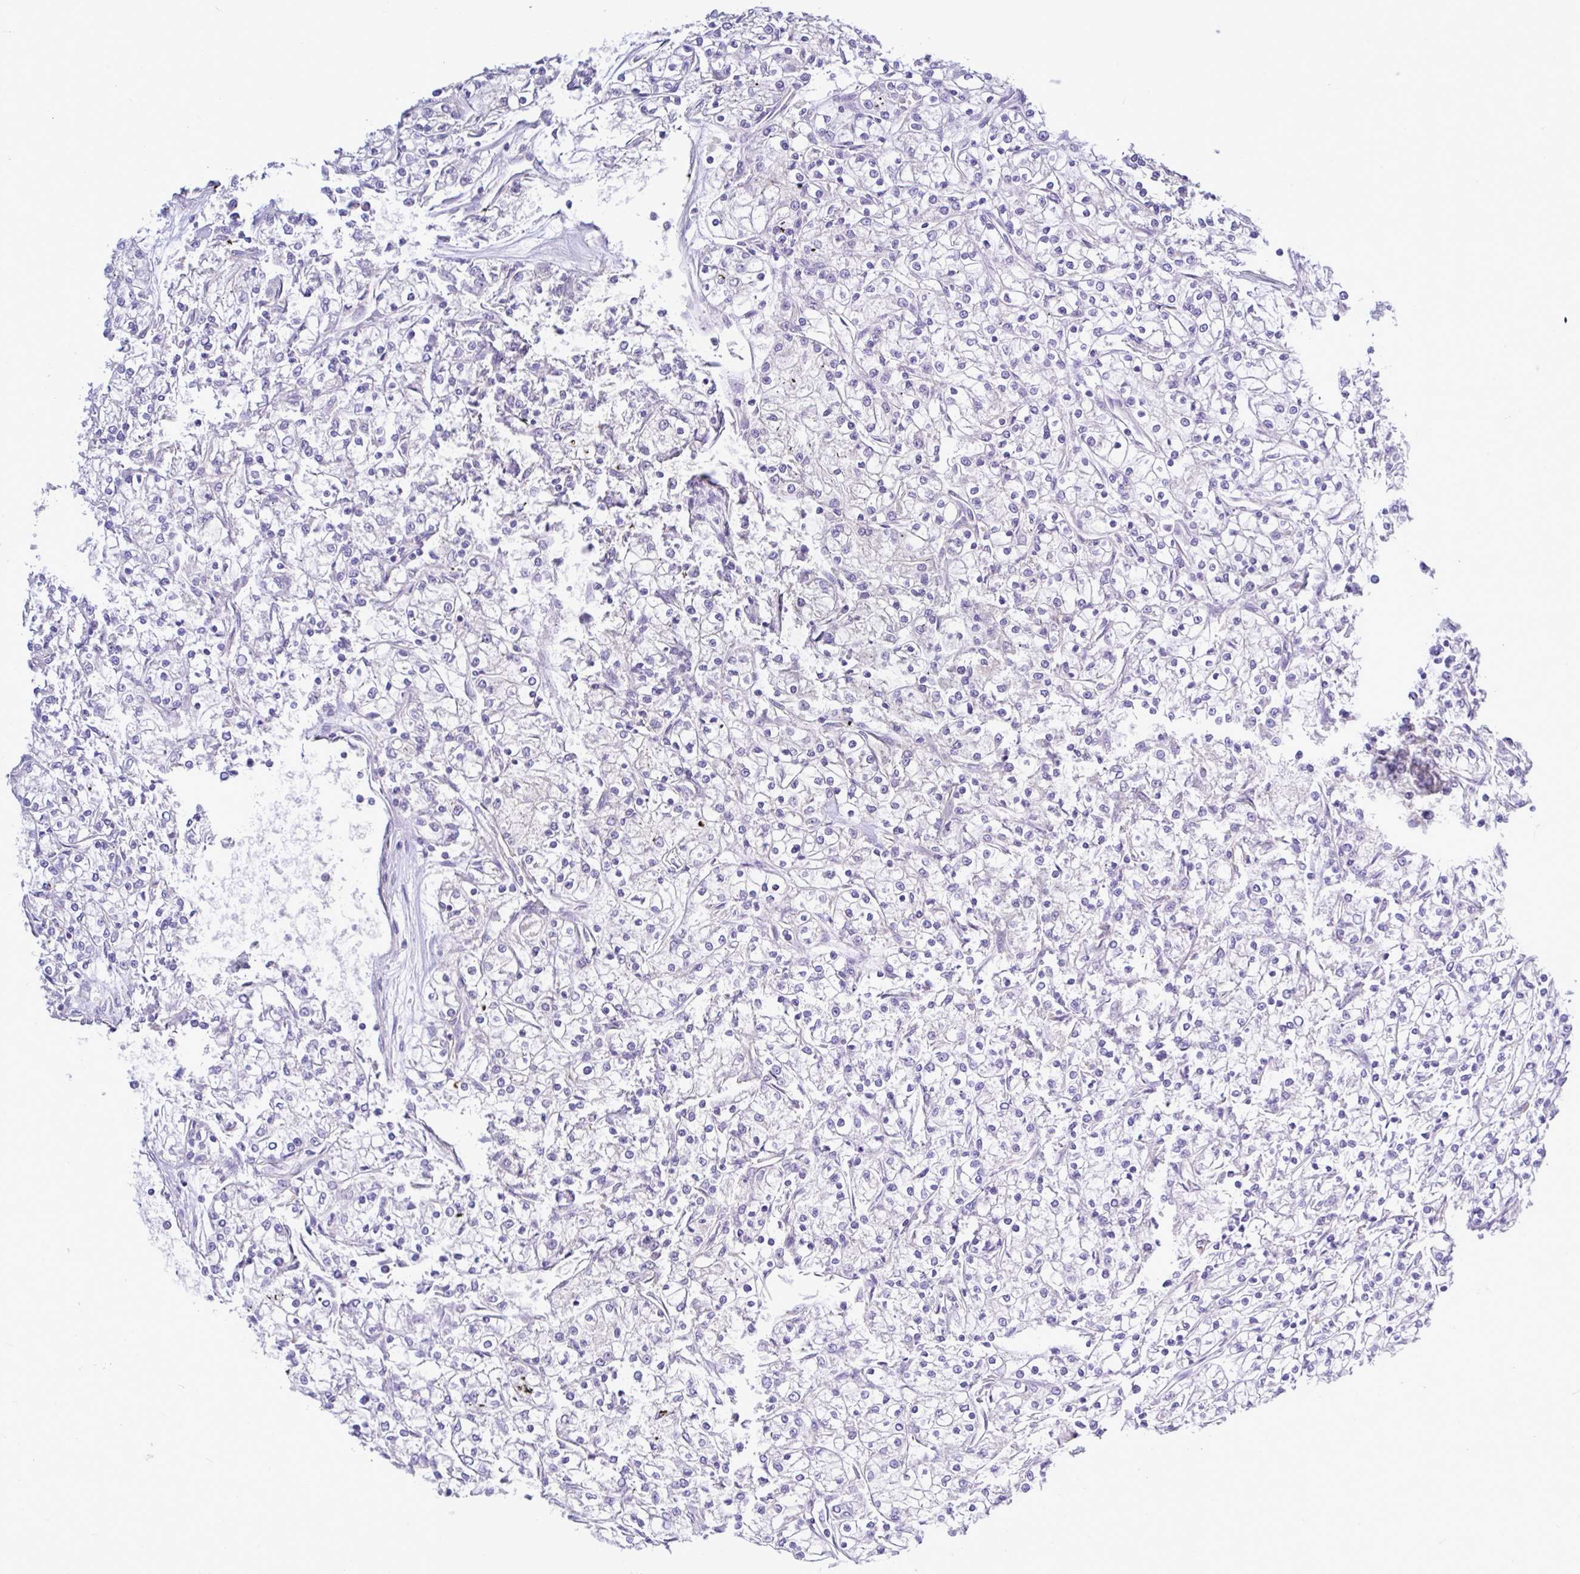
{"staining": {"intensity": "negative", "quantity": "none", "location": "none"}, "tissue": "renal cancer", "cell_type": "Tumor cells", "image_type": "cancer", "snomed": [{"axis": "morphology", "description": "Adenocarcinoma, NOS"}, {"axis": "topography", "description": "Kidney"}], "caption": "High power microscopy photomicrograph of an immunohistochemistry histopathology image of renal cancer, revealing no significant positivity in tumor cells.", "gene": "LARS1", "patient": {"sex": "female", "age": 59}}